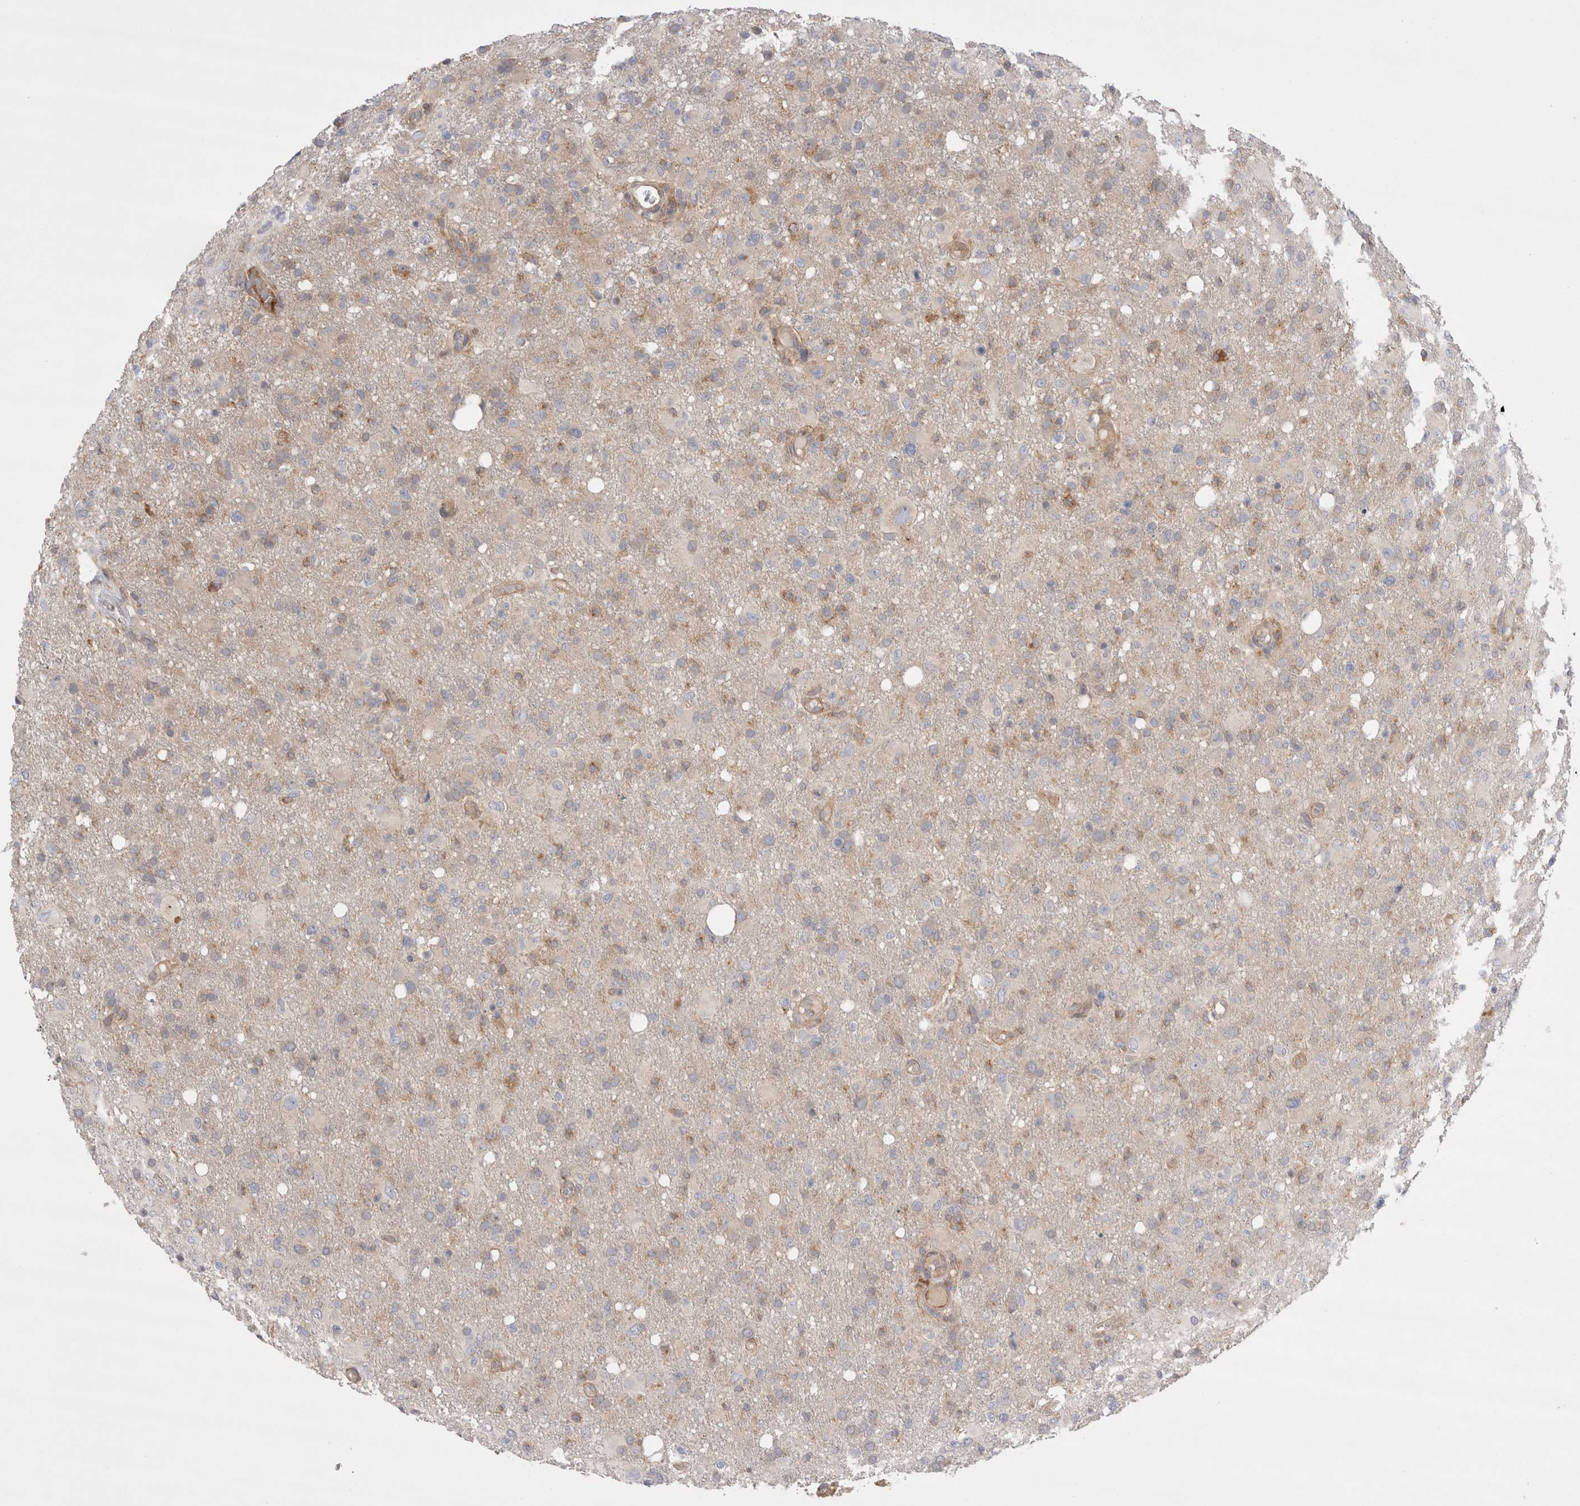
{"staining": {"intensity": "weak", "quantity": "25%-75%", "location": "cytoplasmic/membranous"}, "tissue": "glioma", "cell_type": "Tumor cells", "image_type": "cancer", "snomed": [{"axis": "morphology", "description": "Glioma, malignant, High grade"}, {"axis": "topography", "description": "Brain"}], "caption": "This micrograph demonstrates immunohistochemistry (IHC) staining of glioma, with low weak cytoplasmic/membranous staining in approximately 25%-75% of tumor cells.", "gene": "TBC1D16", "patient": {"sex": "female", "age": 57}}